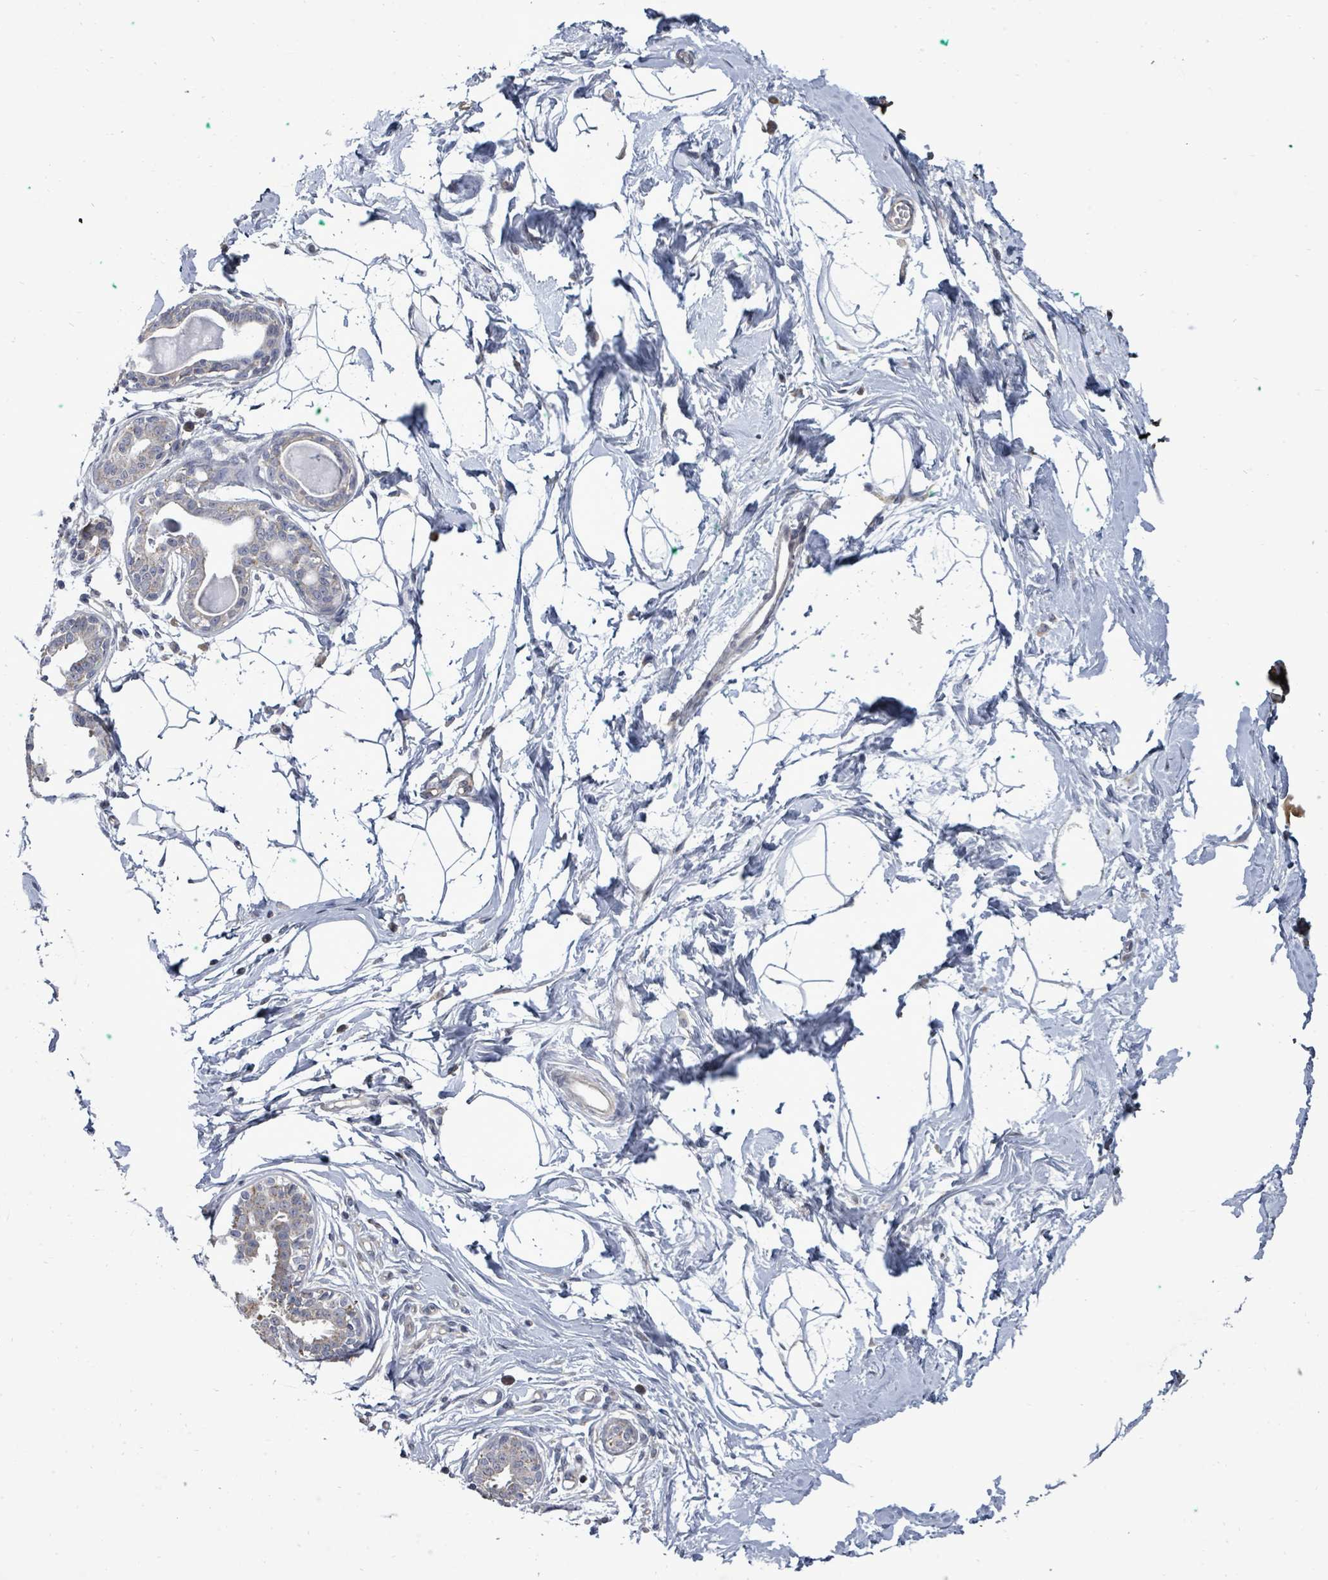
{"staining": {"intensity": "negative", "quantity": "none", "location": "none"}, "tissue": "breast", "cell_type": "Adipocytes", "image_type": "normal", "snomed": [{"axis": "morphology", "description": "Normal tissue, NOS"}, {"axis": "topography", "description": "Breast"}], "caption": "This is a micrograph of immunohistochemistry (IHC) staining of unremarkable breast, which shows no staining in adipocytes. (DAB immunohistochemistry (IHC) visualized using brightfield microscopy, high magnification).", "gene": "POMGNT2", "patient": {"sex": "female", "age": 45}}